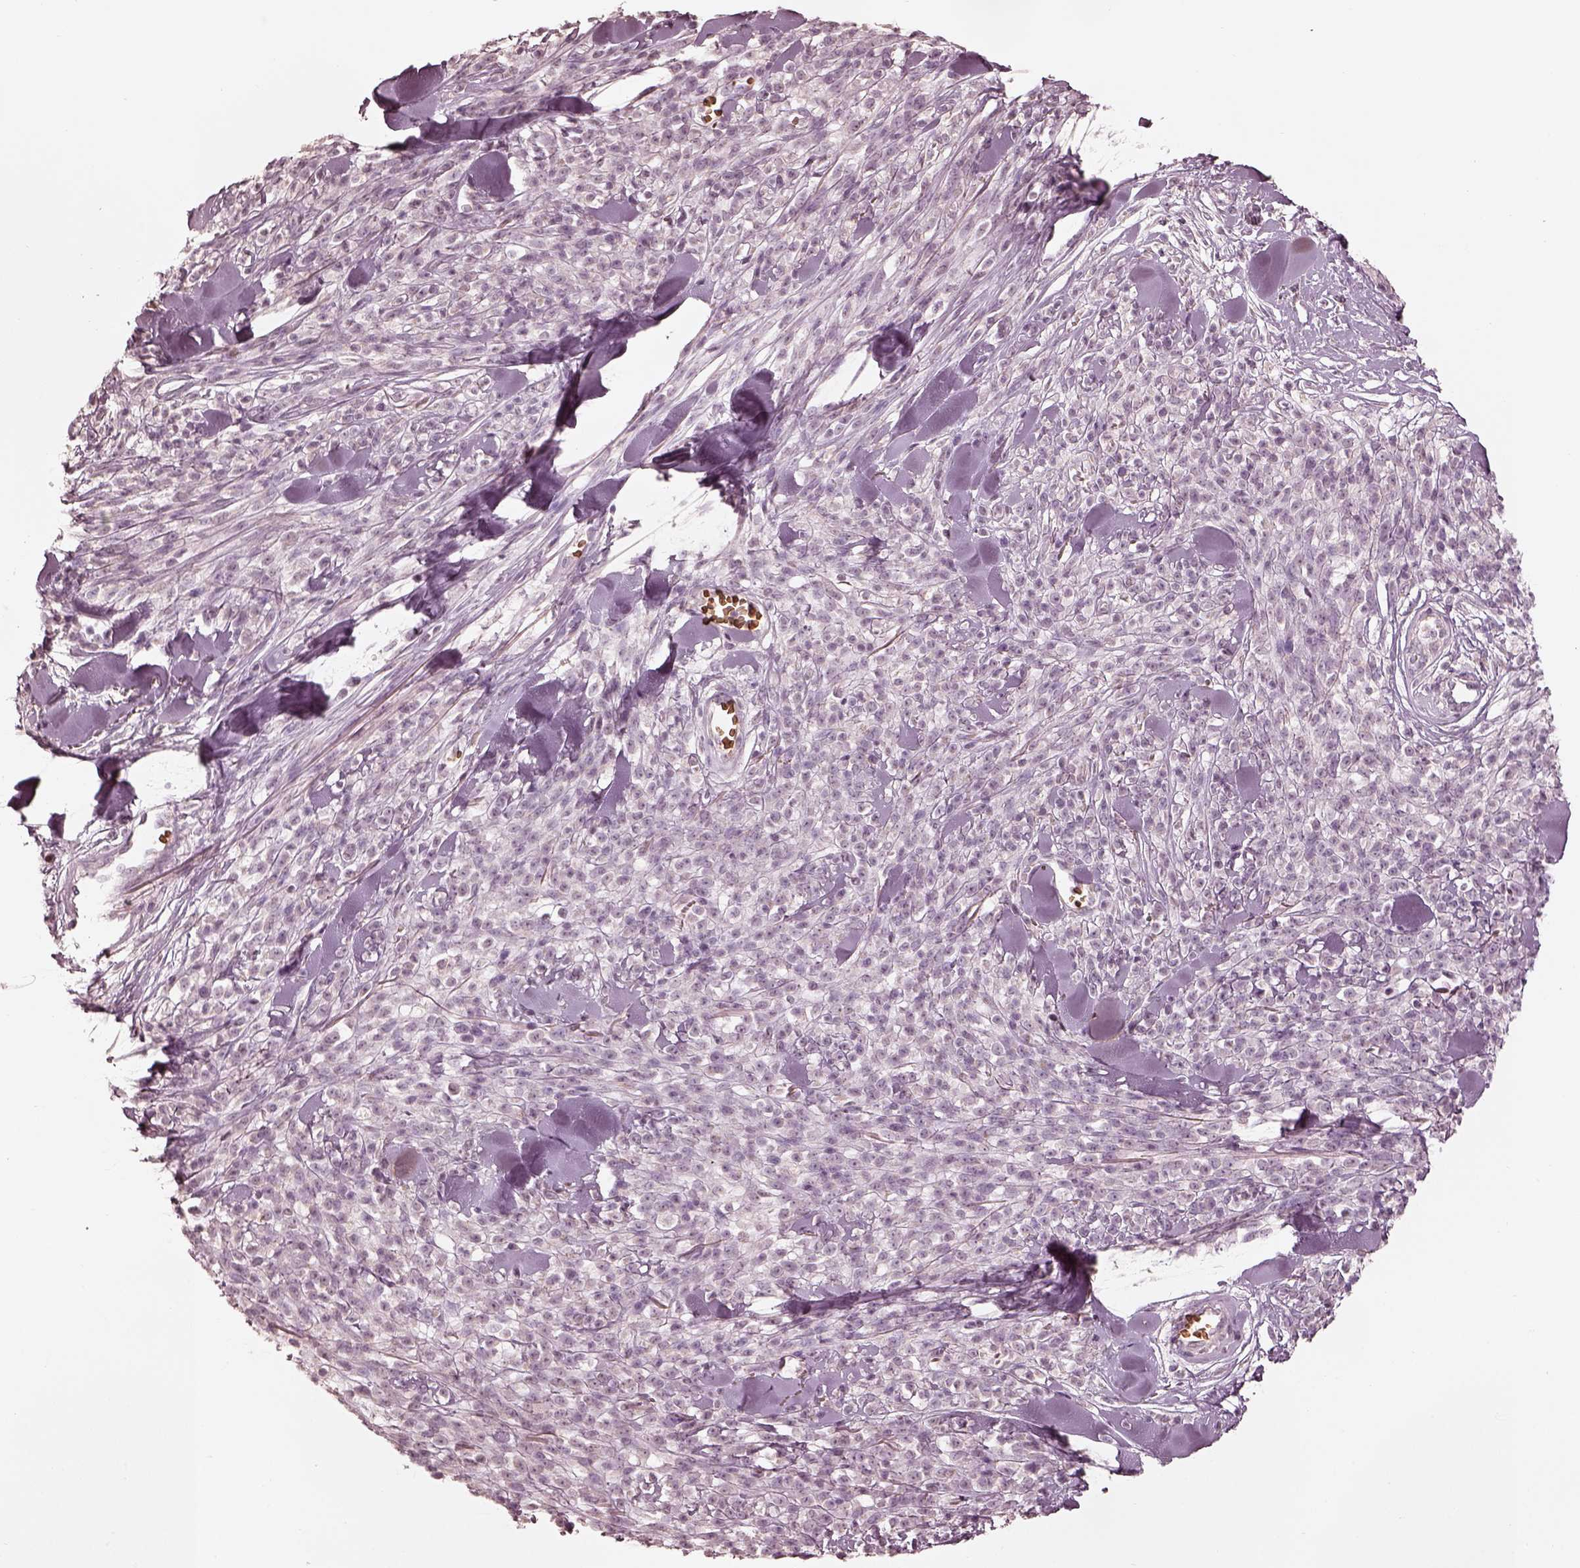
{"staining": {"intensity": "negative", "quantity": "none", "location": "none"}, "tissue": "melanoma", "cell_type": "Tumor cells", "image_type": "cancer", "snomed": [{"axis": "morphology", "description": "Malignant melanoma, NOS"}, {"axis": "topography", "description": "Skin"}, {"axis": "topography", "description": "Skin of trunk"}], "caption": "Tumor cells show no significant staining in malignant melanoma.", "gene": "ANKLE1", "patient": {"sex": "male", "age": 74}}